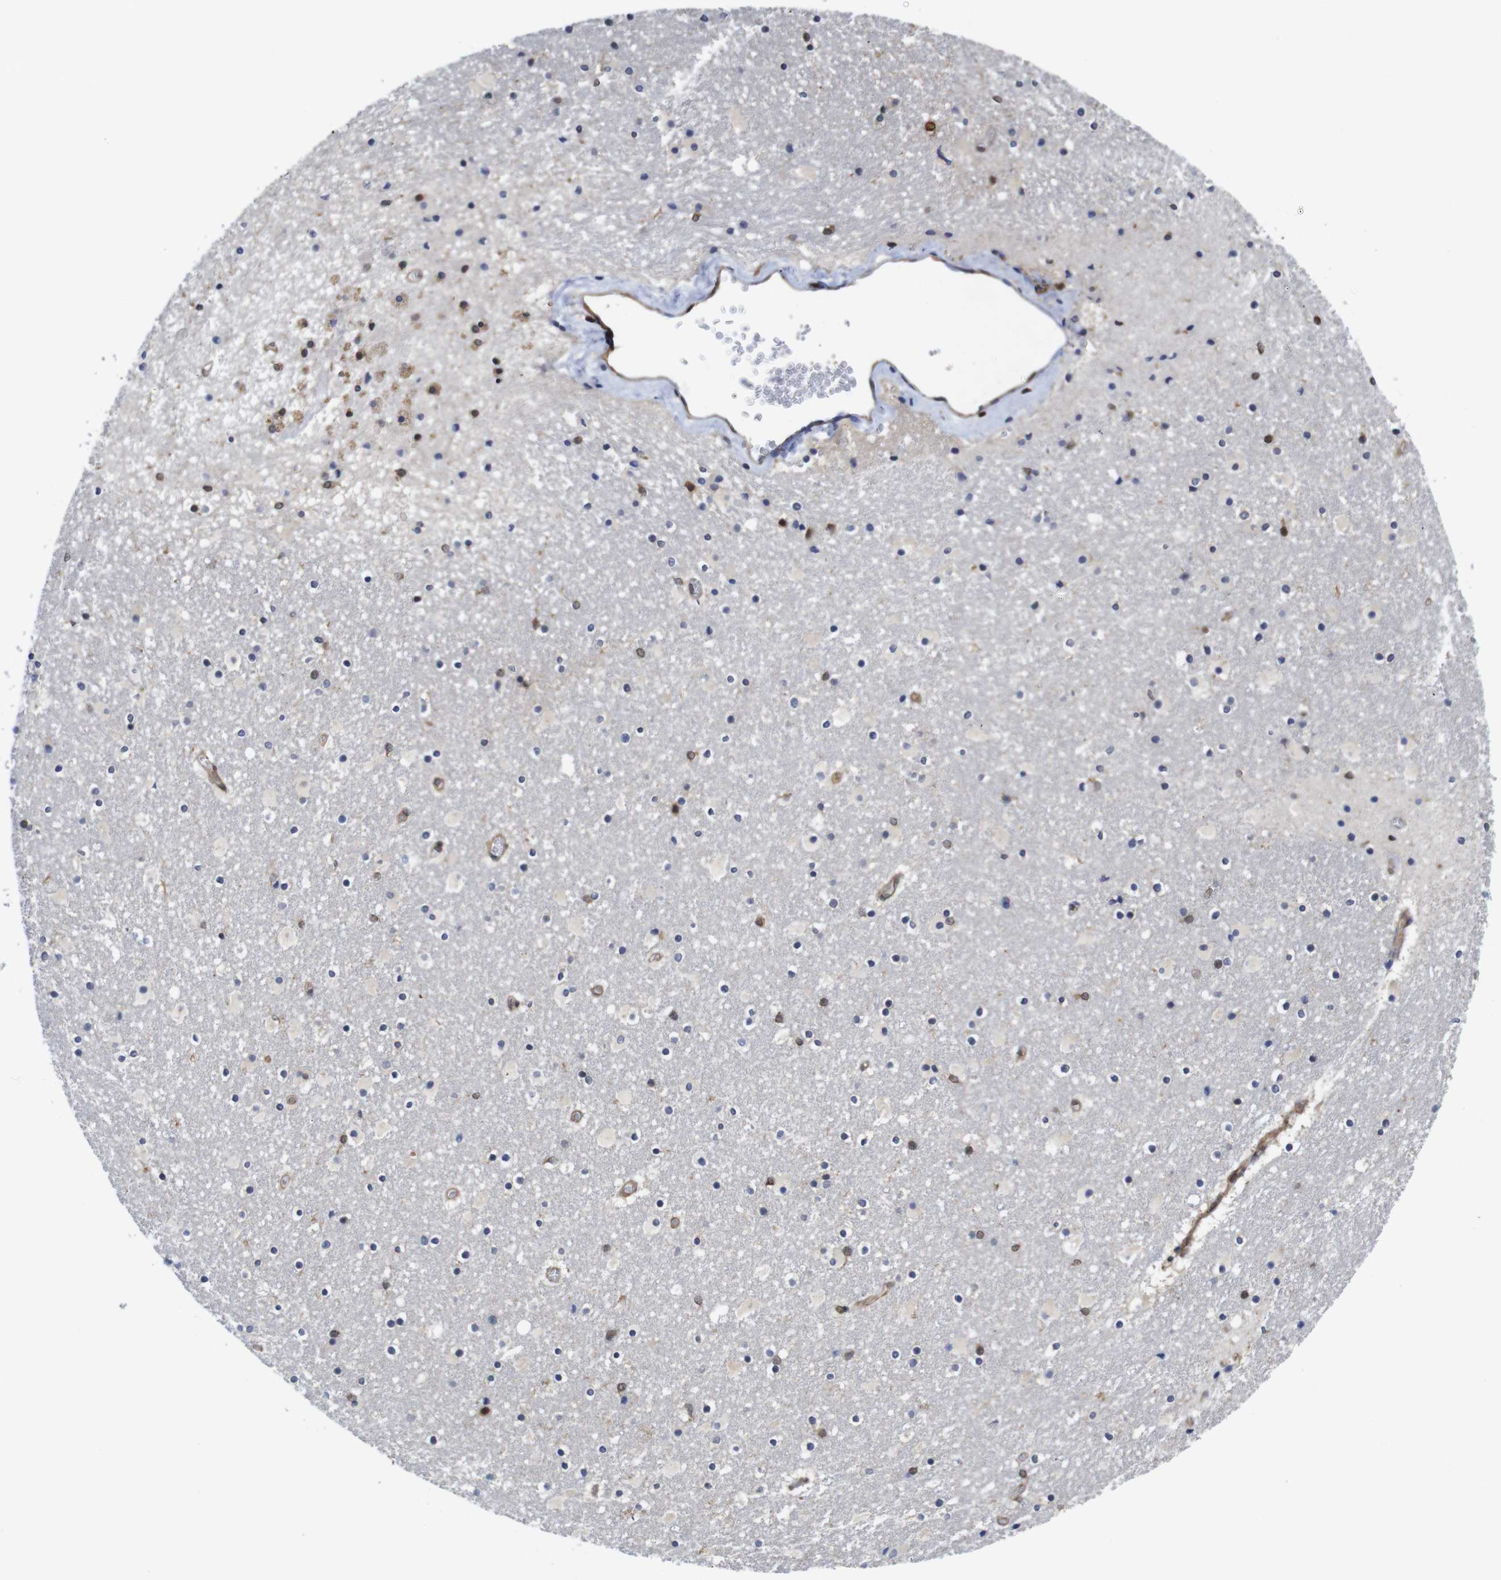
{"staining": {"intensity": "moderate", "quantity": "<25%", "location": "cytoplasmic/membranous,nuclear"}, "tissue": "caudate", "cell_type": "Glial cells", "image_type": "normal", "snomed": [{"axis": "morphology", "description": "Normal tissue, NOS"}, {"axis": "topography", "description": "Lateral ventricle wall"}], "caption": "This photomicrograph exhibits IHC staining of unremarkable human caudate, with low moderate cytoplasmic/membranous,nuclear expression in about <25% of glial cells.", "gene": "SUMO3", "patient": {"sex": "male", "age": 45}}